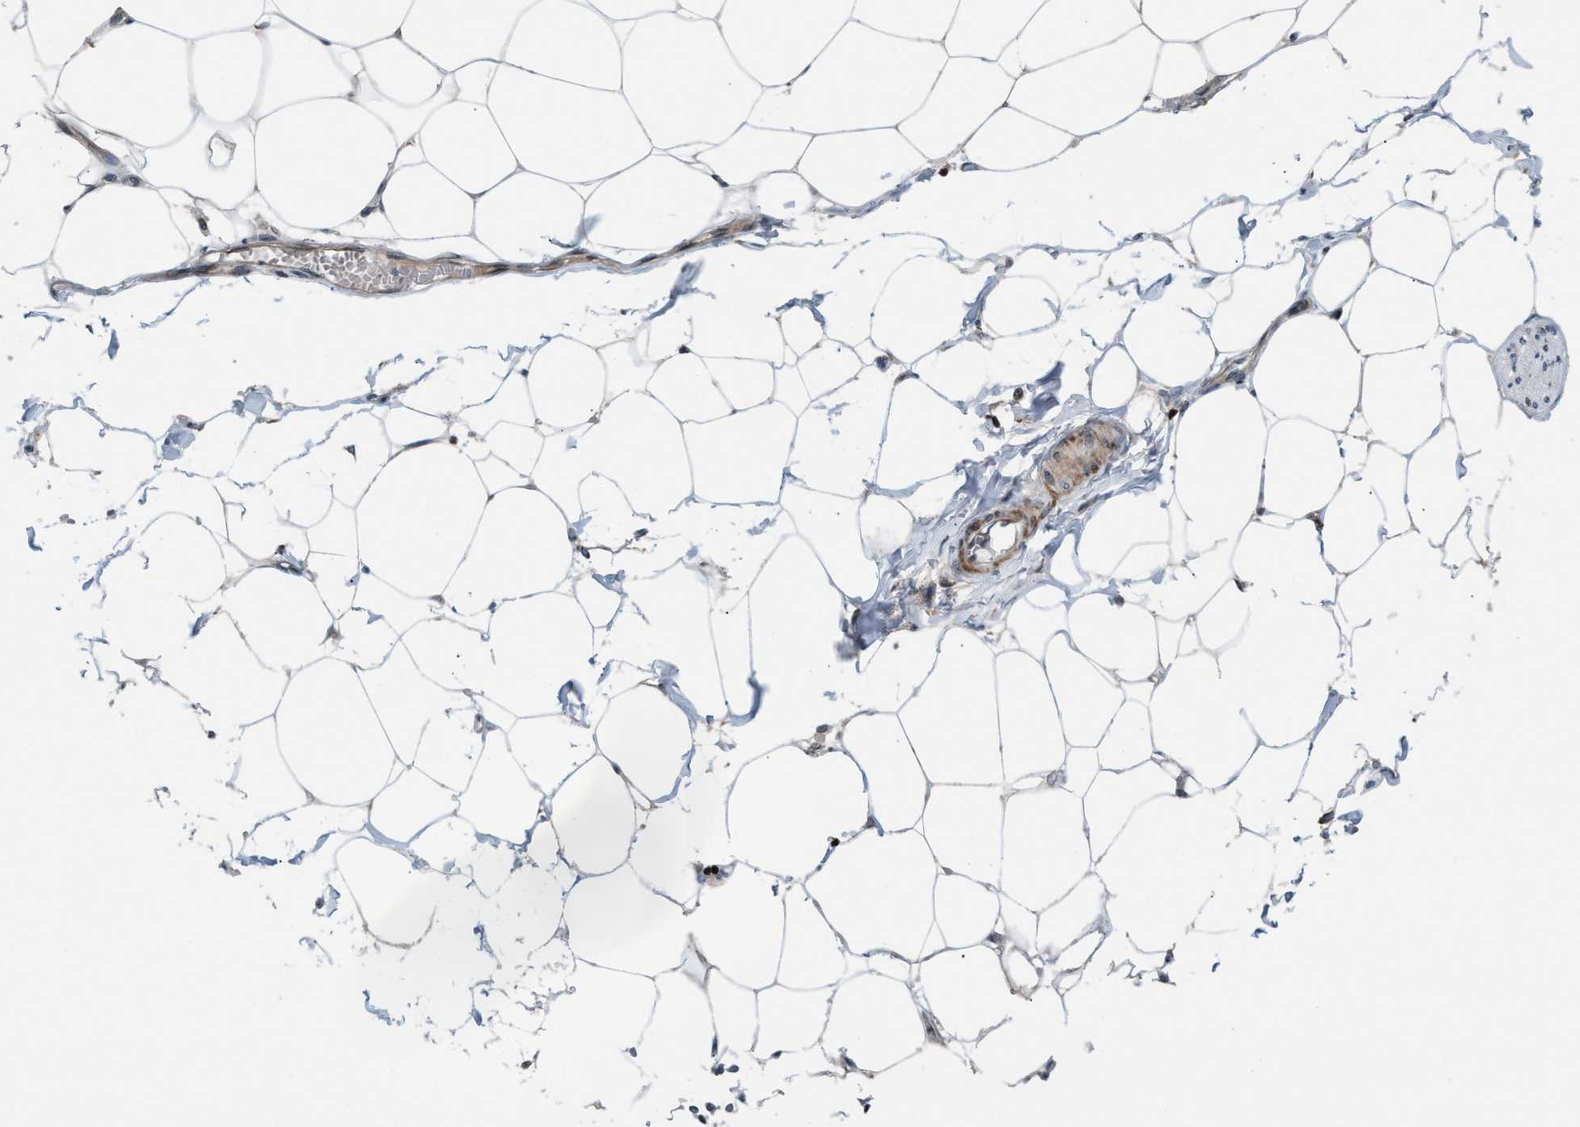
{"staining": {"intensity": "negative", "quantity": "none", "location": "none"}, "tissue": "adipose tissue", "cell_type": "Adipocytes", "image_type": "normal", "snomed": [{"axis": "morphology", "description": "Normal tissue, NOS"}, {"axis": "morphology", "description": "Adenocarcinoma, NOS"}, {"axis": "topography", "description": "Colon"}, {"axis": "topography", "description": "Peripheral nerve tissue"}], "caption": "An IHC image of normal adipose tissue is shown. There is no staining in adipocytes of adipose tissue. (Stains: DAB immunohistochemistry with hematoxylin counter stain, Microscopy: brightfield microscopy at high magnification).", "gene": "ZNF276", "patient": {"sex": "male", "age": 14}}